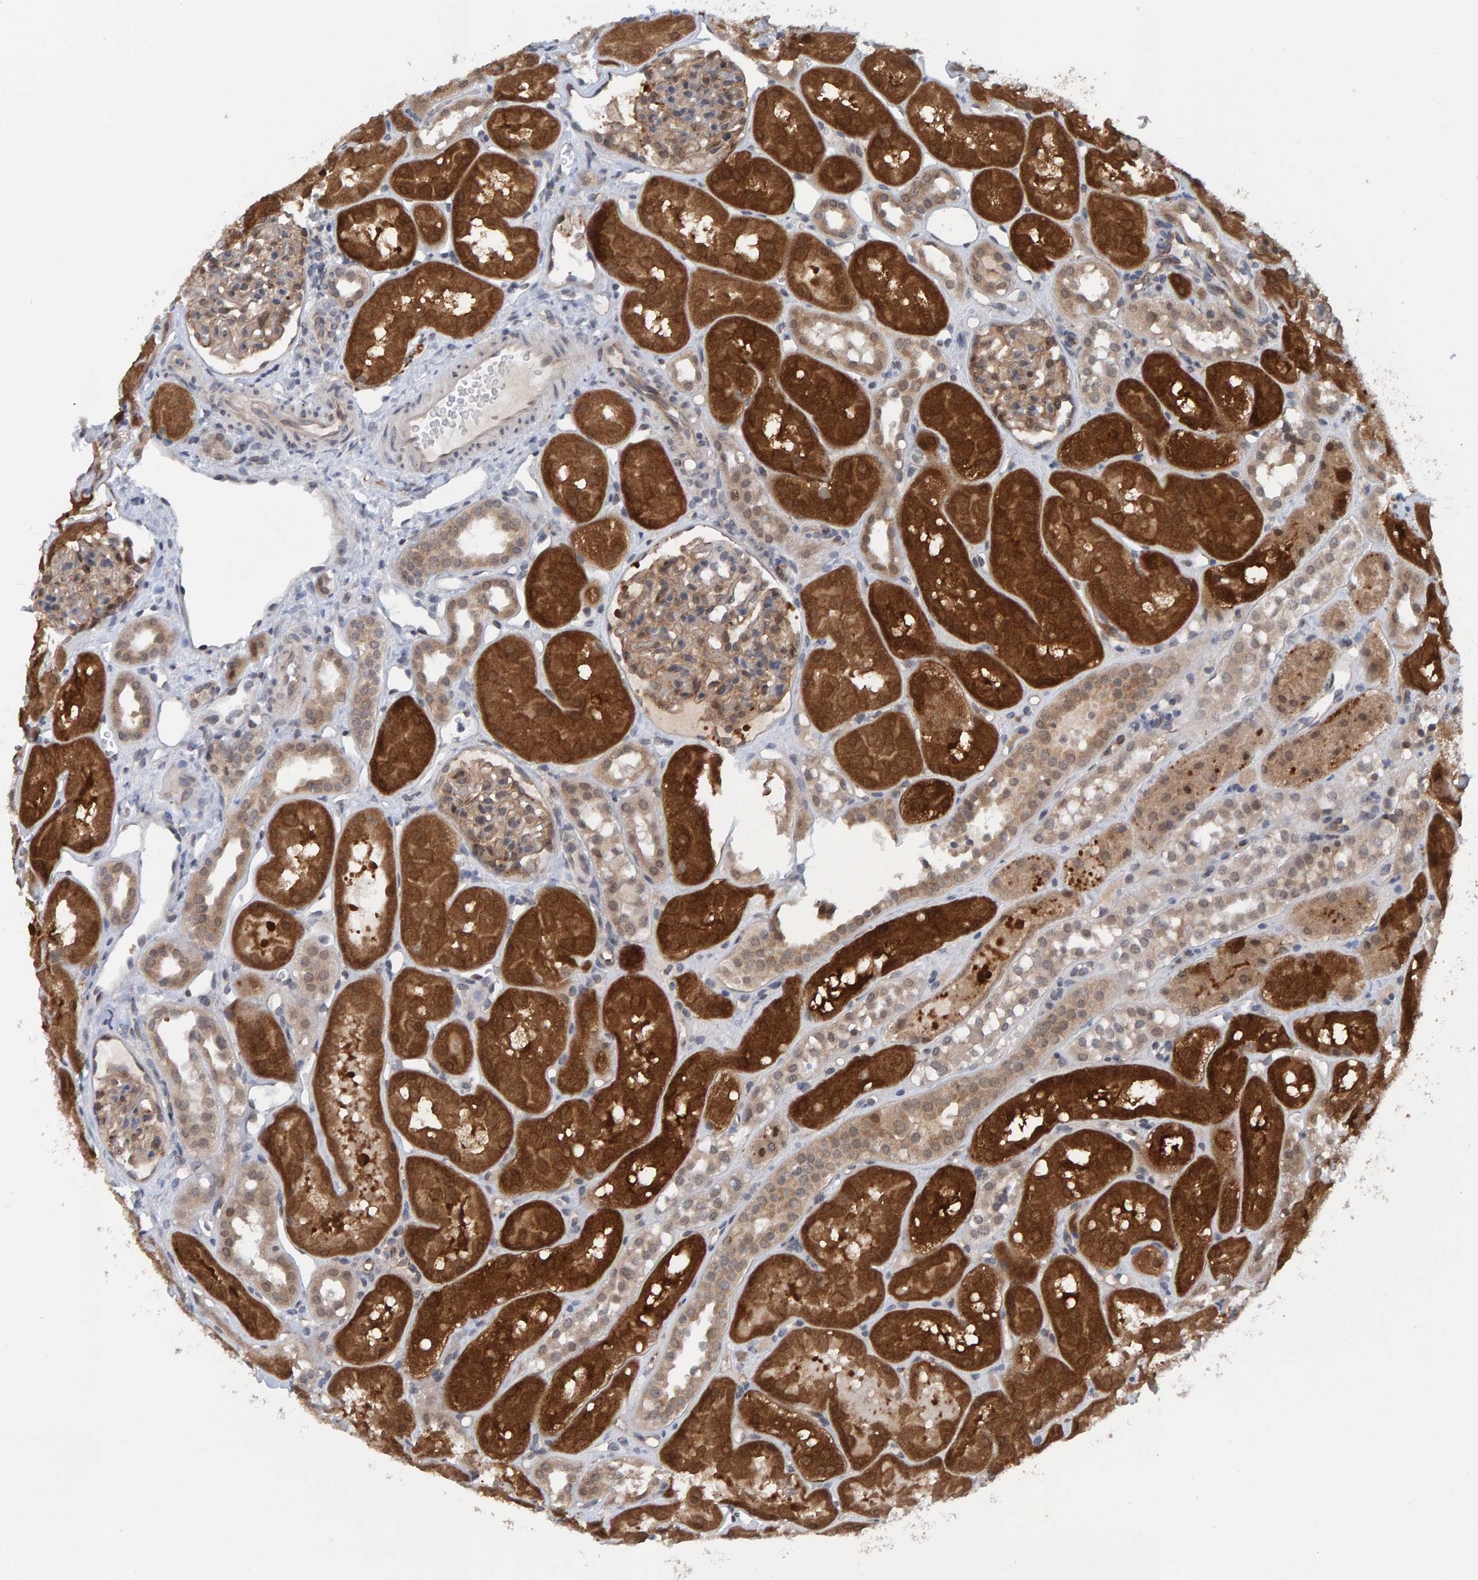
{"staining": {"intensity": "weak", "quantity": ">75%", "location": "cytoplasmic/membranous"}, "tissue": "kidney", "cell_type": "Cells in glomeruli", "image_type": "normal", "snomed": [{"axis": "morphology", "description": "Normal tissue, NOS"}, {"axis": "topography", "description": "Kidney"}], "caption": "A low amount of weak cytoplasmic/membranous staining is identified in approximately >75% of cells in glomeruli in unremarkable kidney. (Brightfield microscopy of DAB IHC at high magnification).", "gene": "SCRN2", "patient": {"sex": "male", "age": 16}}